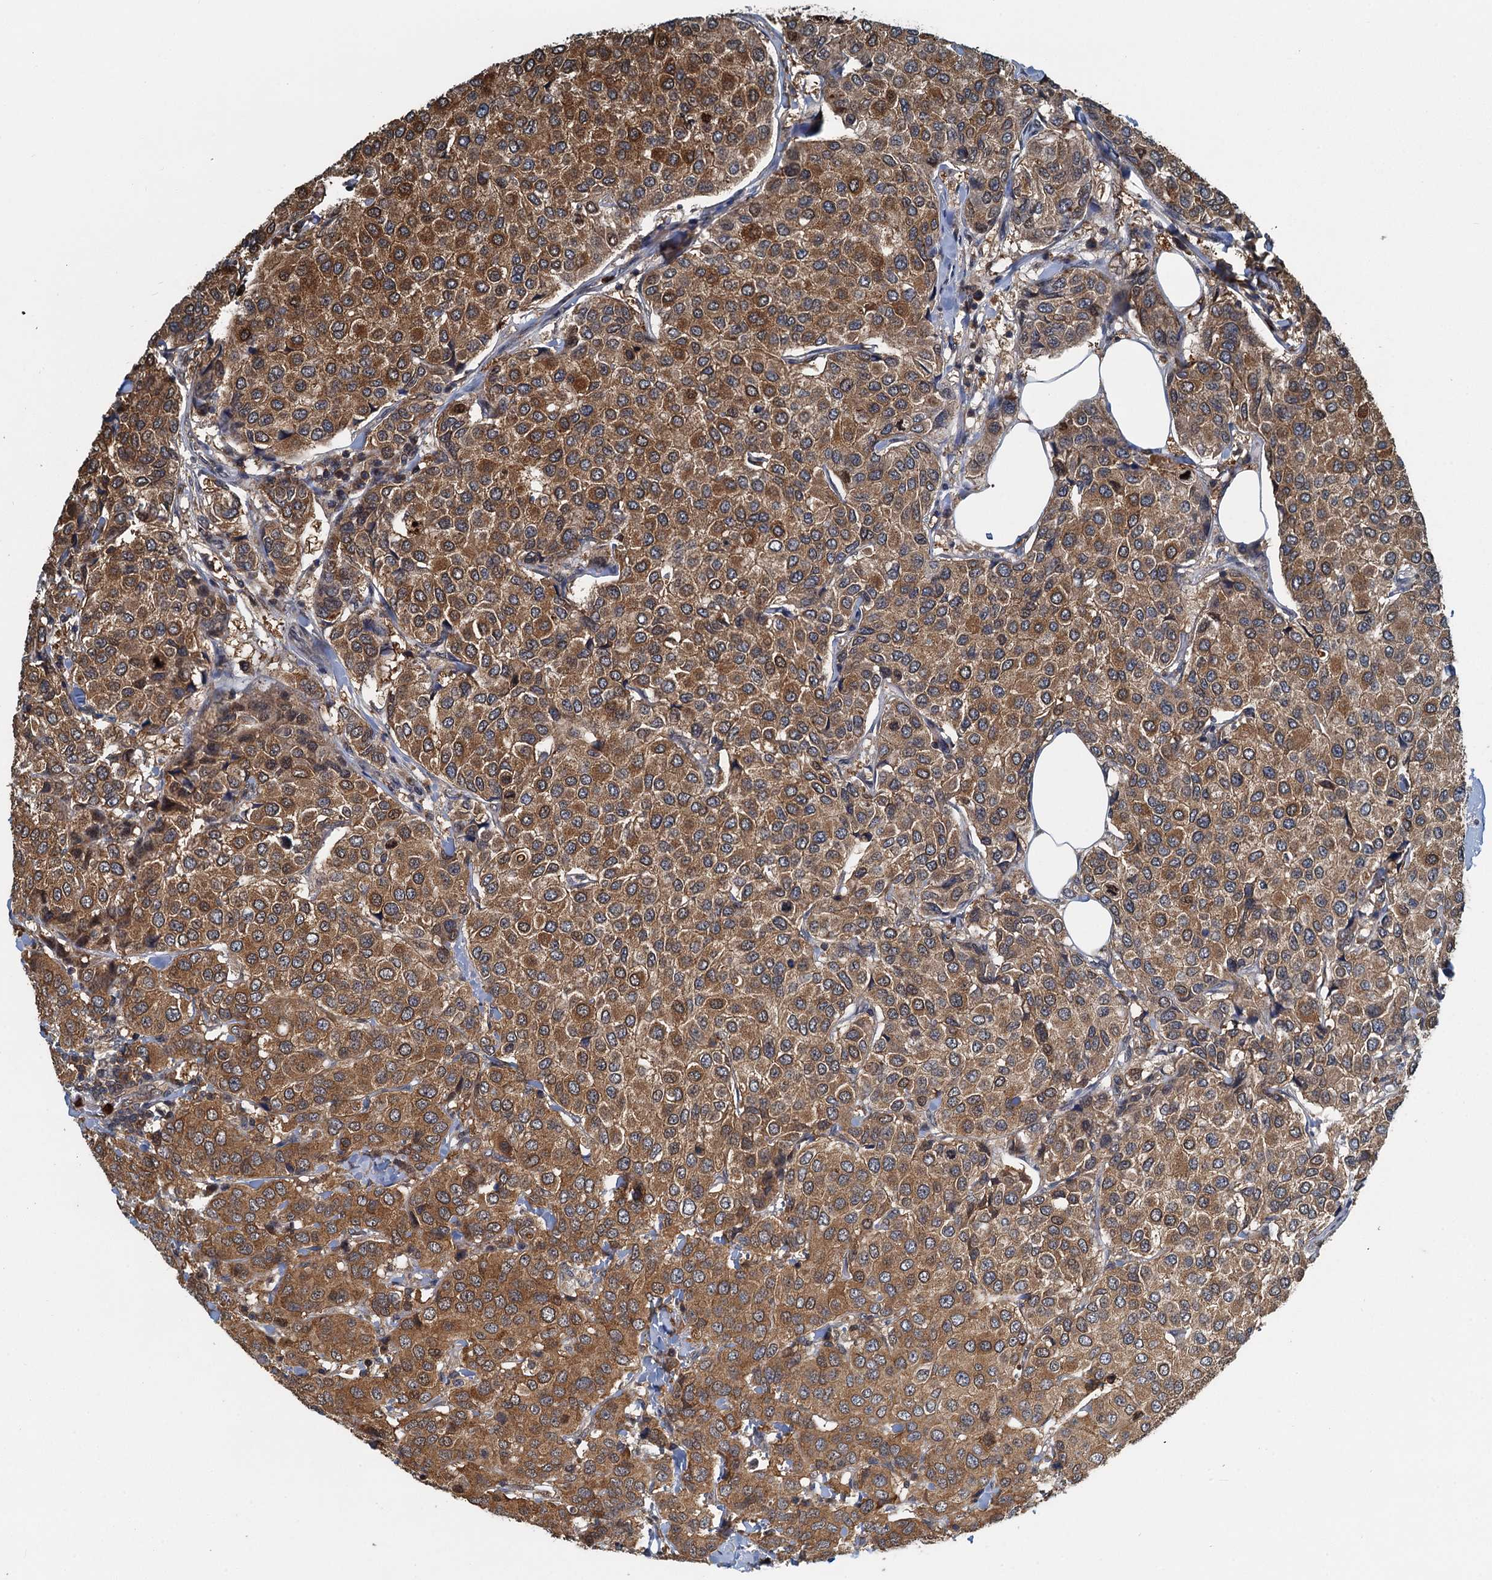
{"staining": {"intensity": "moderate", "quantity": ">75%", "location": "cytoplasmic/membranous"}, "tissue": "breast cancer", "cell_type": "Tumor cells", "image_type": "cancer", "snomed": [{"axis": "morphology", "description": "Duct carcinoma"}, {"axis": "topography", "description": "Breast"}], "caption": "This is an image of IHC staining of breast infiltrating ductal carcinoma, which shows moderate staining in the cytoplasmic/membranous of tumor cells.", "gene": "GPI", "patient": {"sex": "female", "age": 55}}